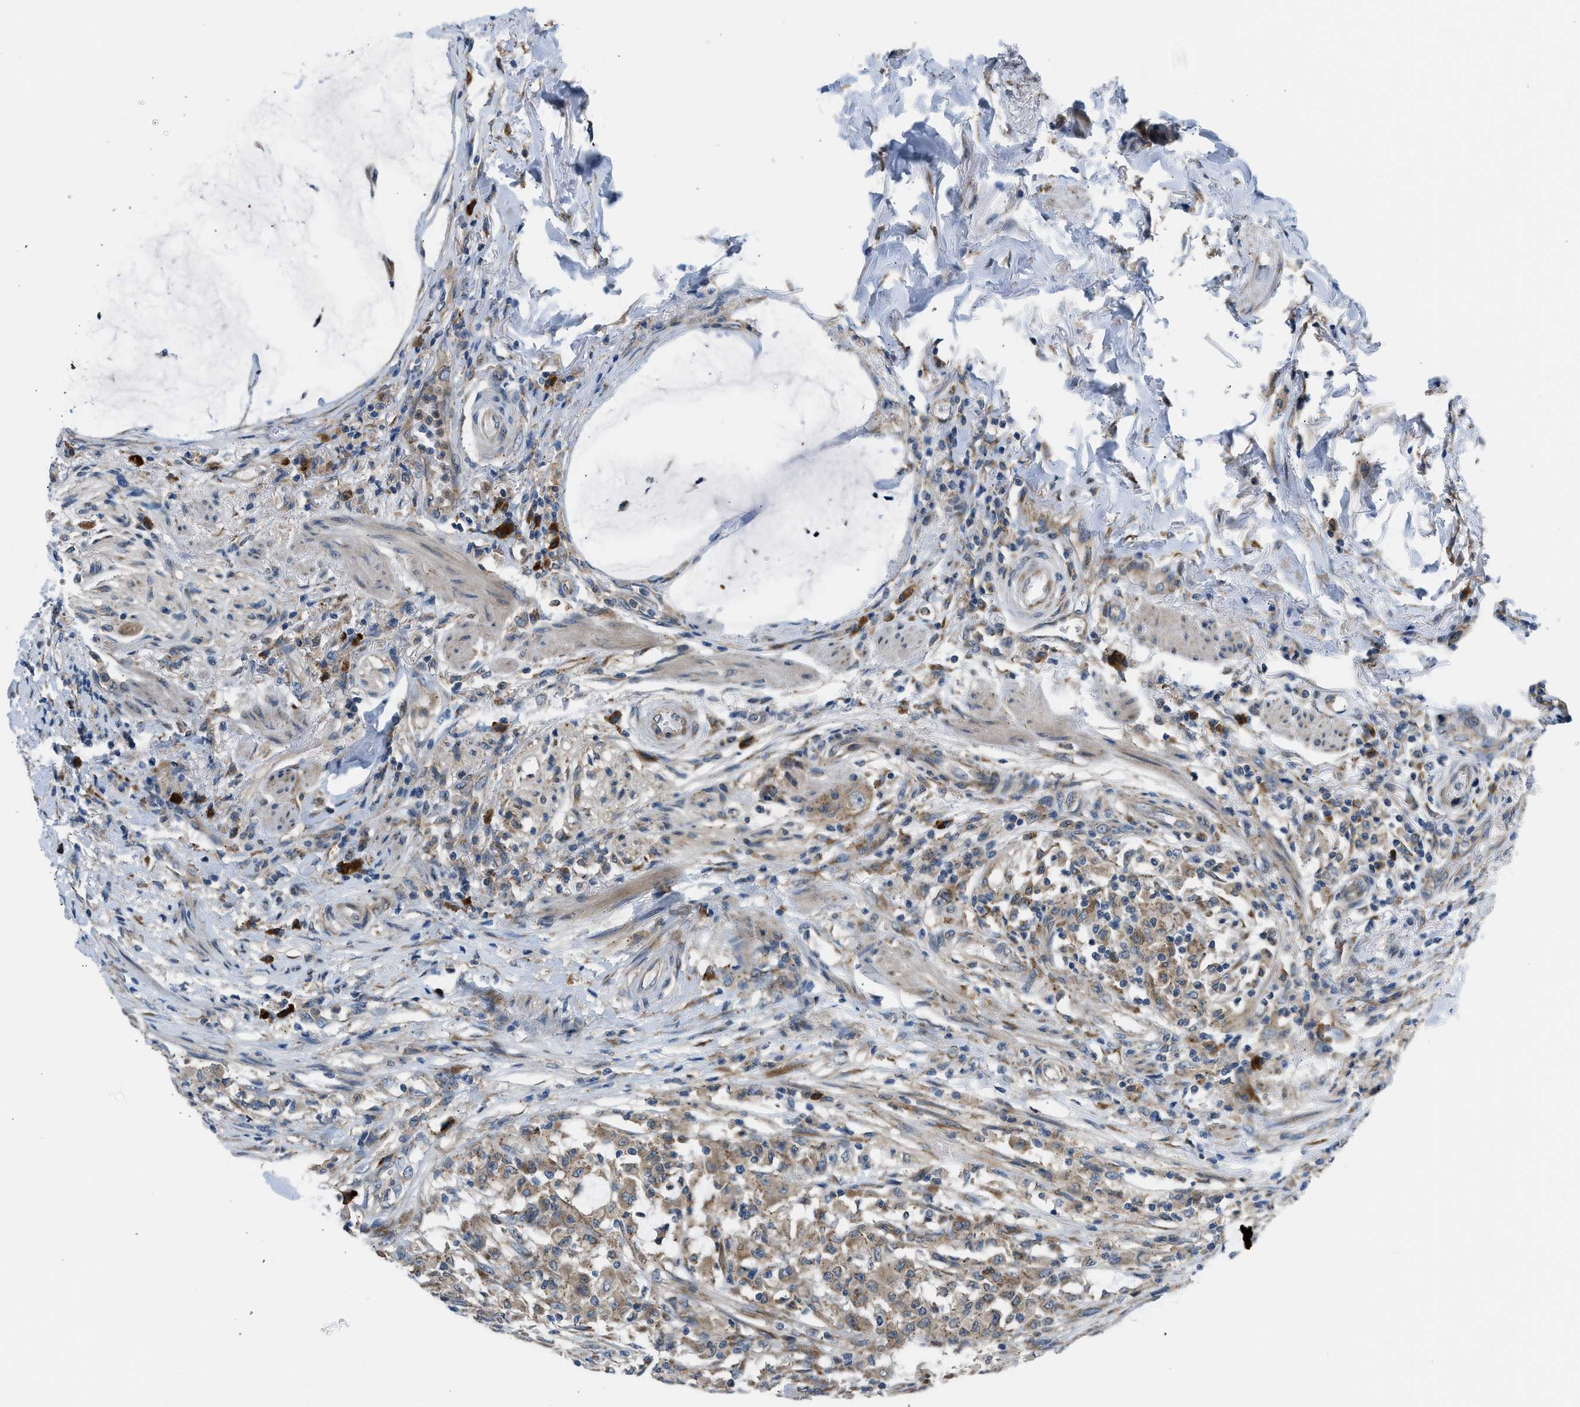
{"staining": {"intensity": "moderate", "quantity": ">75%", "location": "cytoplasmic/membranous"}, "tissue": "colorectal cancer", "cell_type": "Tumor cells", "image_type": "cancer", "snomed": [{"axis": "morphology", "description": "Normal tissue, NOS"}, {"axis": "morphology", "description": "Adenocarcinoma, NOS"}, {"axis": "topography", "description": "Rectum"}, {"axis": "topography", "description": "Peripheral nerve tissue"}], "caption": "DAB immunohistochemical staining of human colorectal cancer reveals moderate cytoplasmic/membranous protein positivity in approximately >75% of tumor cells.", "gene": "EDARADD", "patient": {"sex": "male", "age": 92}}